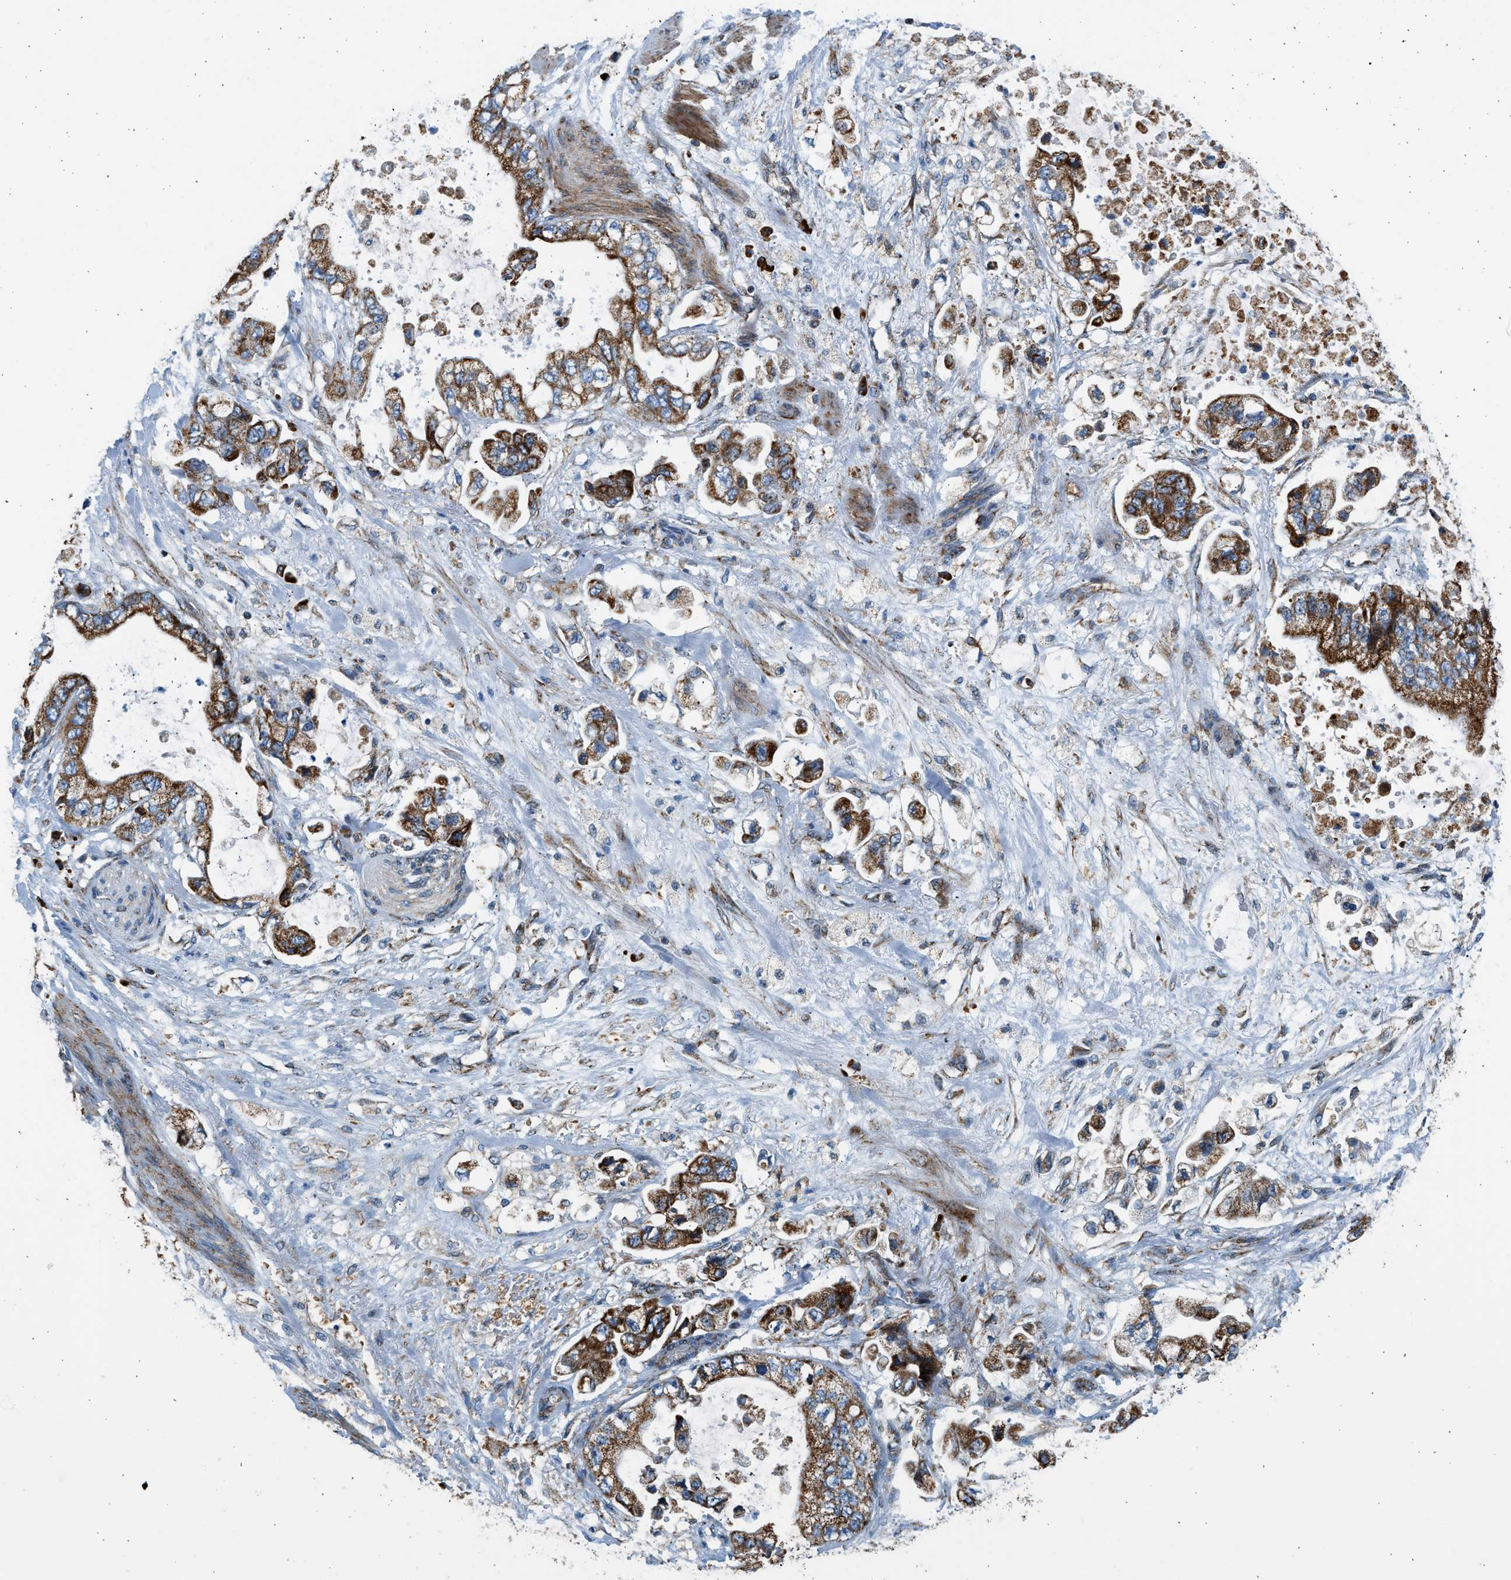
{"staining": {"intensity": "strong", "quantity": ">75%", "location": "cytoplasmic/membranous"}, "tissue": "stomach cancer", "cell_type": "Tumor cells", "image_type": "cancer", "snomed": [{"axis": "morphology", "description": "Normal tissue, NOS"}, {"axis": "morphology", "description": "Adenocarcinoma, NOS"}, {"axis": "topography", "description": "Stomach"}], "caption": "A micrograph of stomach adenocarcinoma stained for a protein shows strong cytoplasmic/membranous brown staining in tumor cells. The staining is performed using DAB brown chromogen to label protein expression. The nuclei are counter-stained blue using hematoxylin.", "gene": "KCNMB3", "patient": {"sex": "male", "age": 62}}